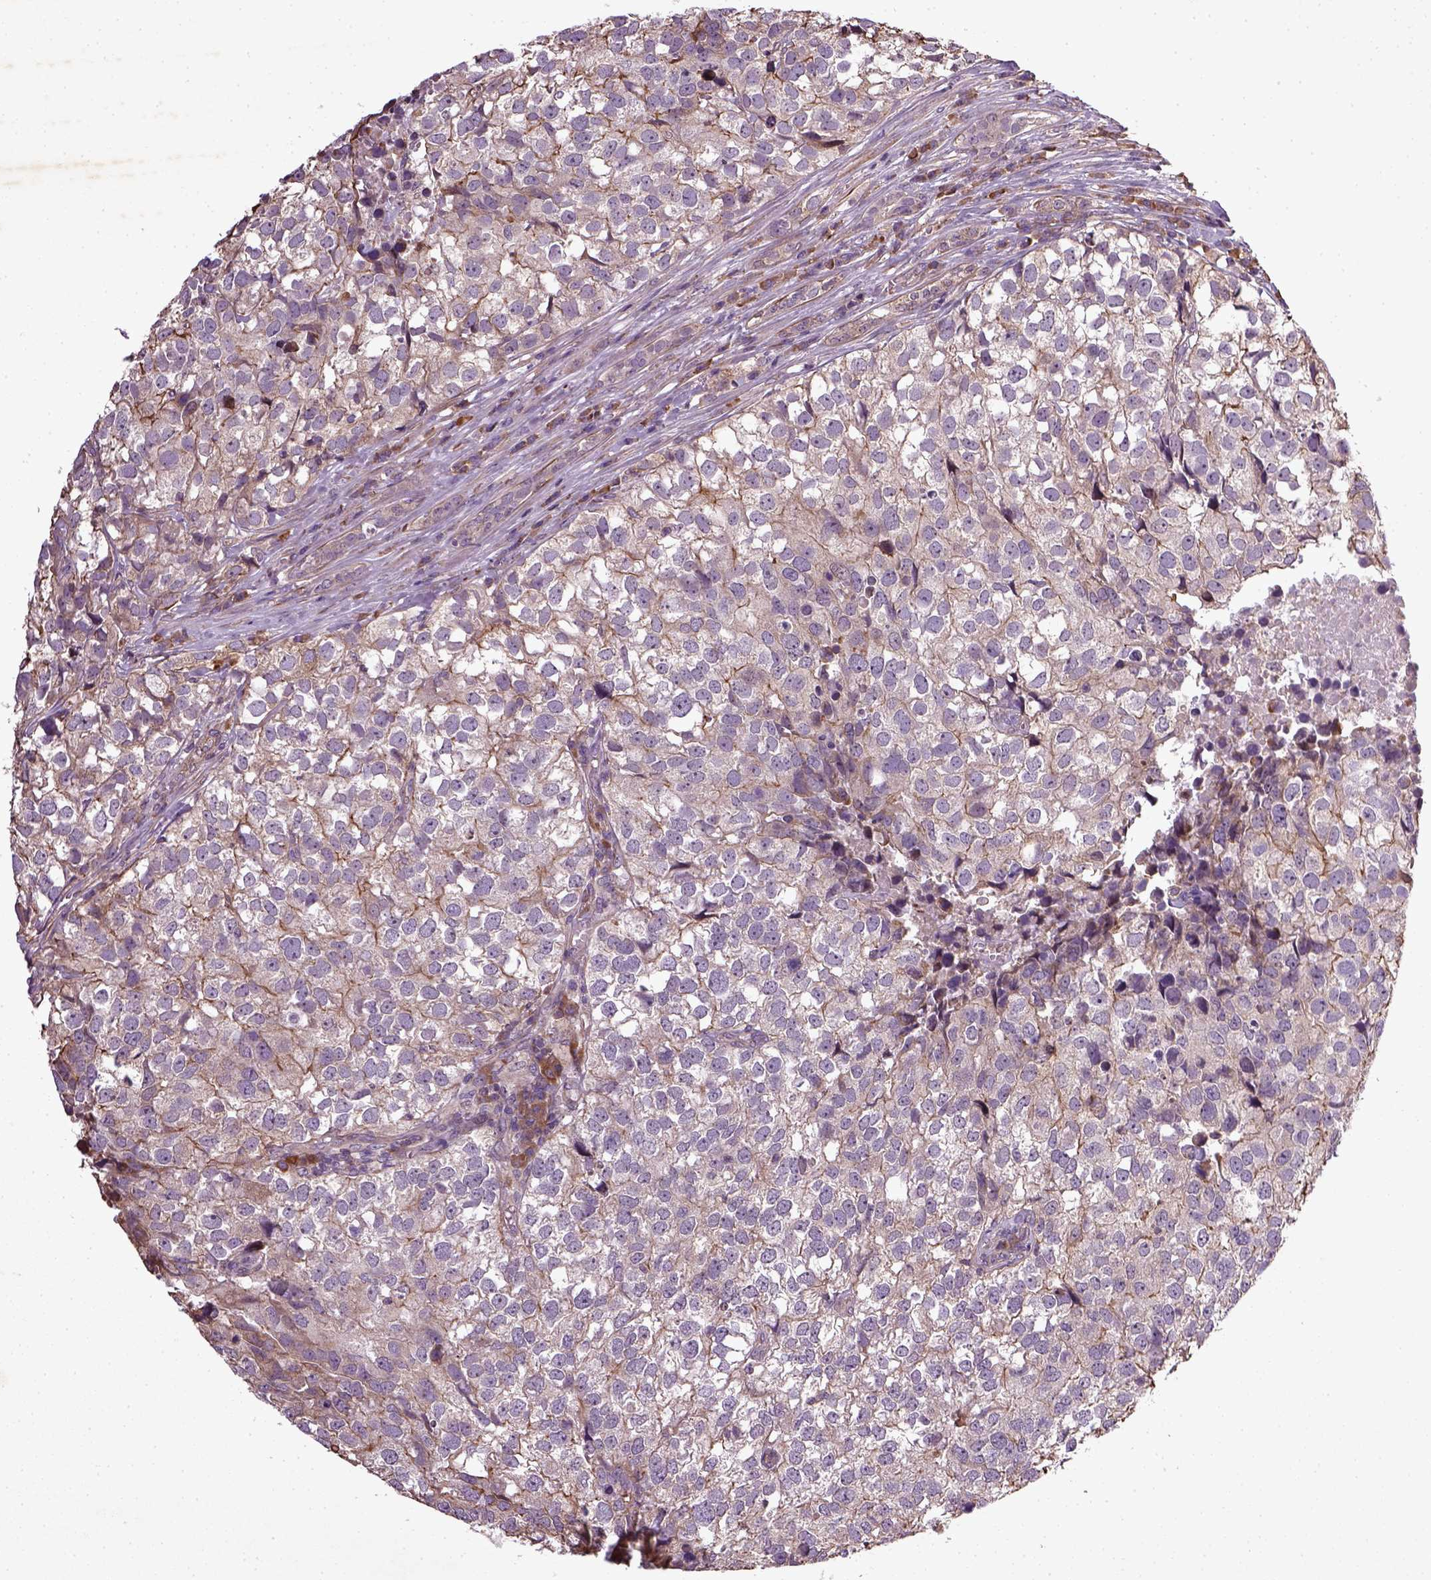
{"staining": {"intensity": "negative", "quantity": "none", "location": "none"}, "tissue": "breast cancer", "cell_type": "Tumor cells", "image_type": "cancer", "snomed": [{"axis": "morphology", "description": "Duct carcinoma"}, {"axis": "topography", "description": "Breast"}], "caption": "Tumor cells are negative for protein expression in human invasive ductal carcinoma (breast).", "gene": "TPRG1", "patient": {"sex": "female", "age": 30}}